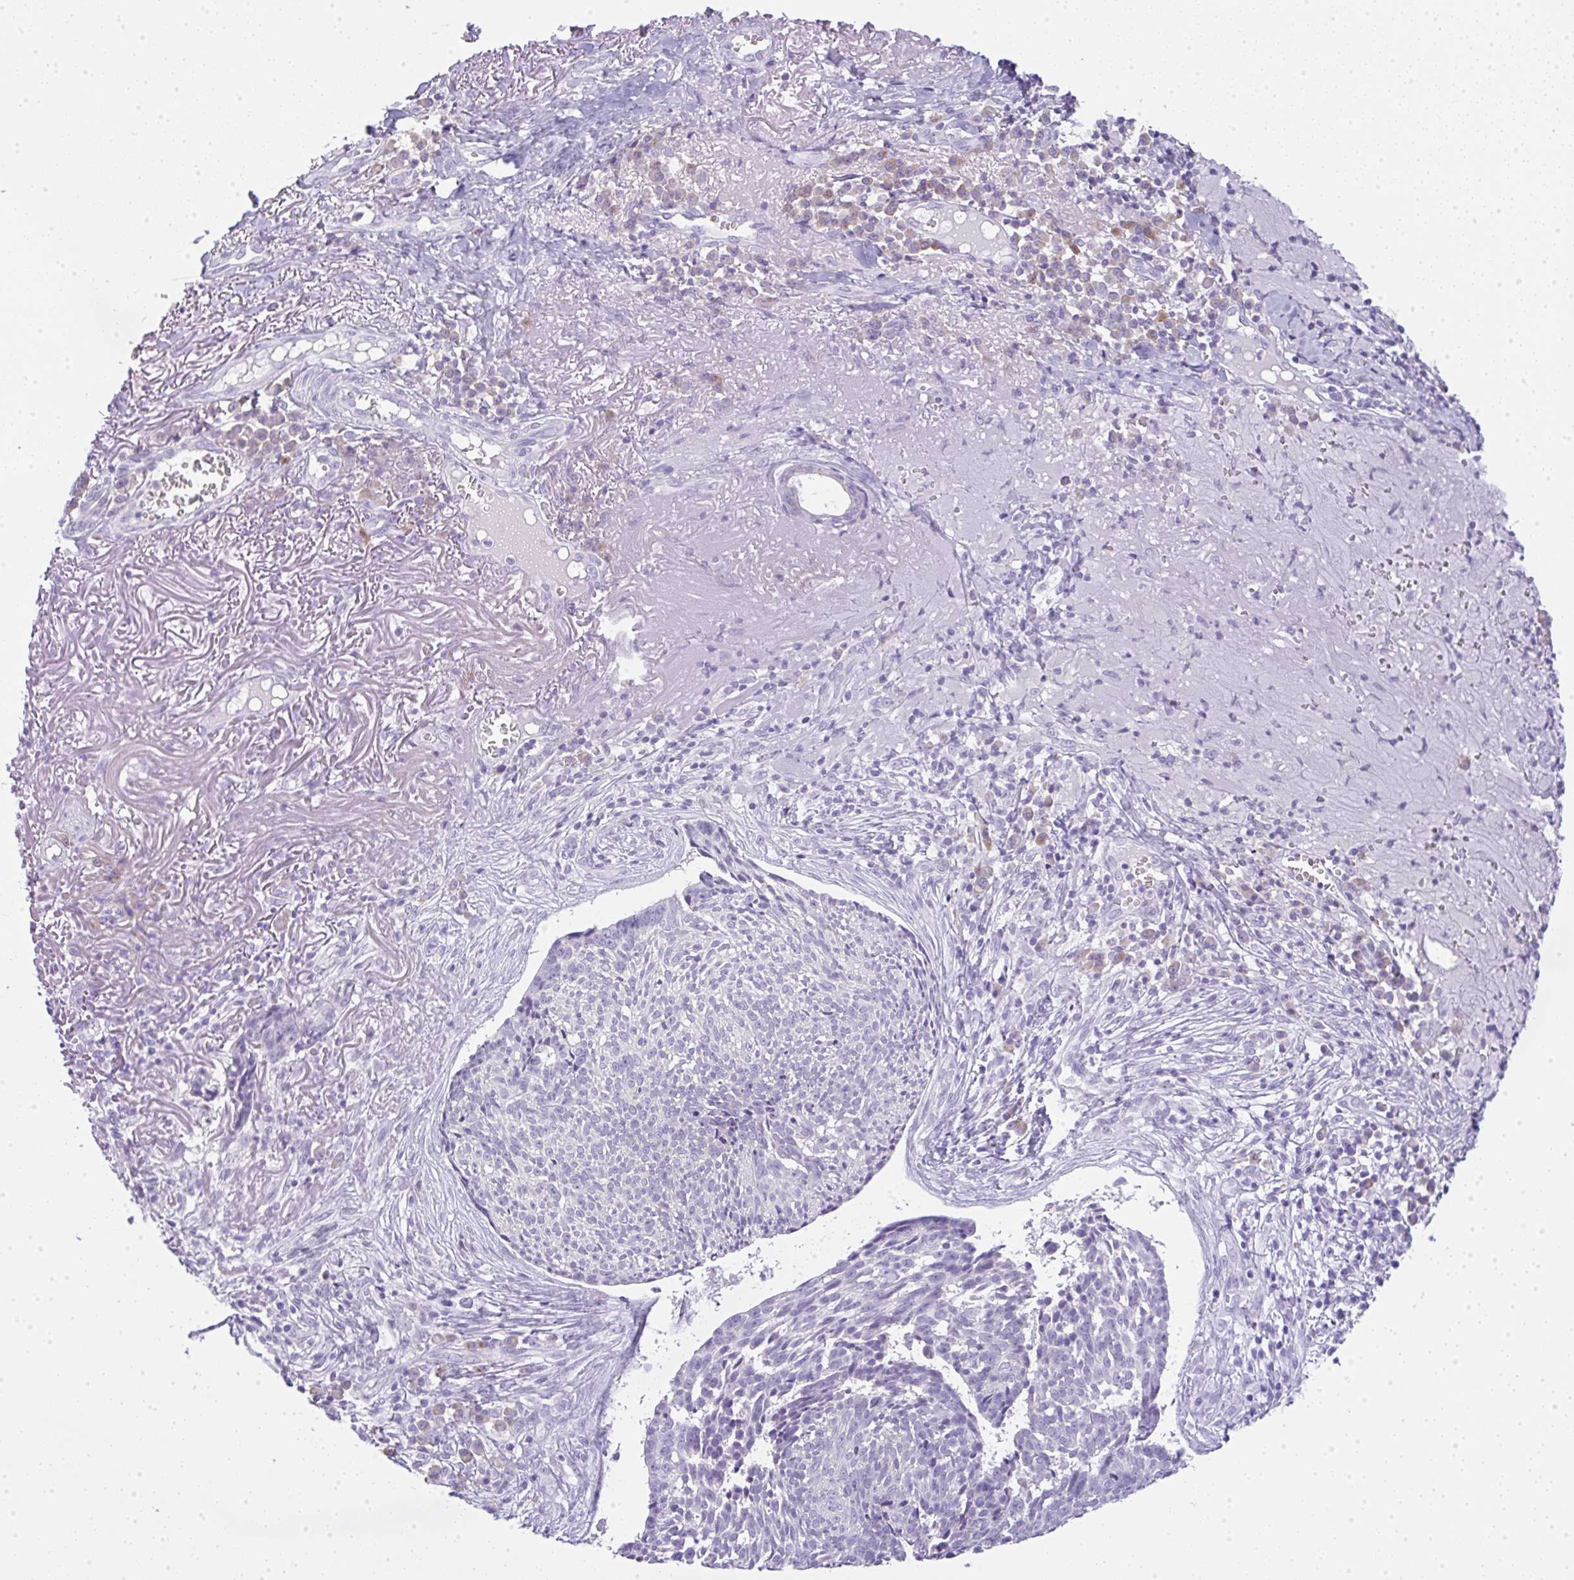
{"staining": {"intensity": "negative", "quantity": "none", "location": "none"}, "tissue": "skin cancer", "cell_type": "Tumor cells", "image_type": "cancer", "snomed": [{"axis": "morphology", "description": "Basal cell carcinoma"}, {"axis": "topography", "description": "Skin"}, {"axis": "topography", "description": "Skin of face"}], "caption": "Immunohistochemistry image of neoplastic tissue: skin cancer stained with DAB displays no significant protein staining in tumor cells.", "gene": "LPAR4", "patient": {"sex": "female", "age": 95}}